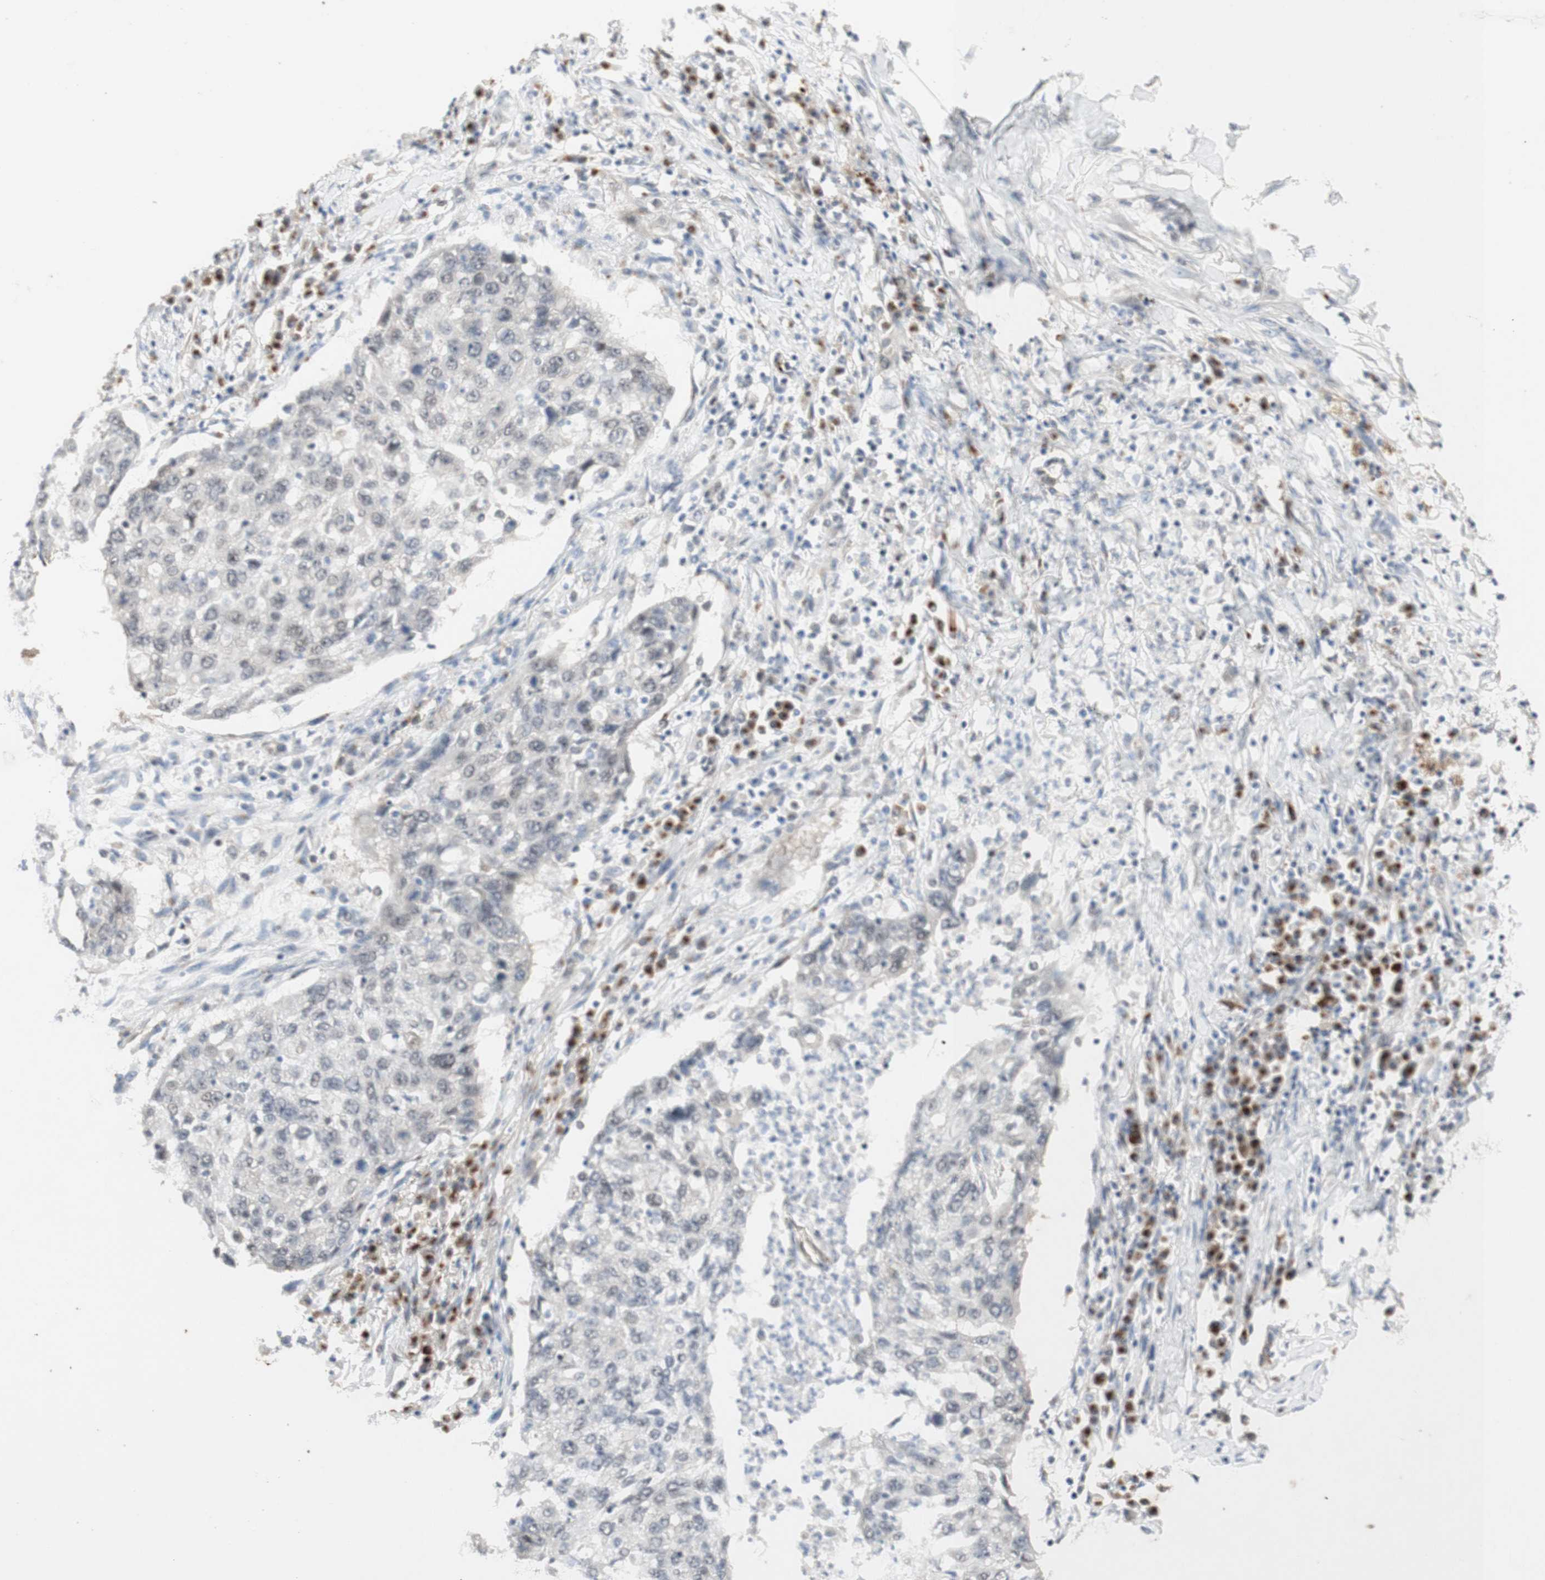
{"staining": {"intensity": "weak", "quantity": ">75%", "location": "cytoplasmic/membranous"}, "tissue": "lung cancer", "cell_type": "Tumor cells", "image_type": "cancer", "snomed": [{"axis": "morphology", "description": "Squamous cell carcinoma, NOS"}, {"axis": "topography", "description": "Lung"}], "caption": "Tumor cells reveal weak cytoplasmic/membranous expression in about >75% of cells in squamous cell carcinoma (lung).", "gene": "CYLD", "patient": {"sex": "female", "age": 63}}